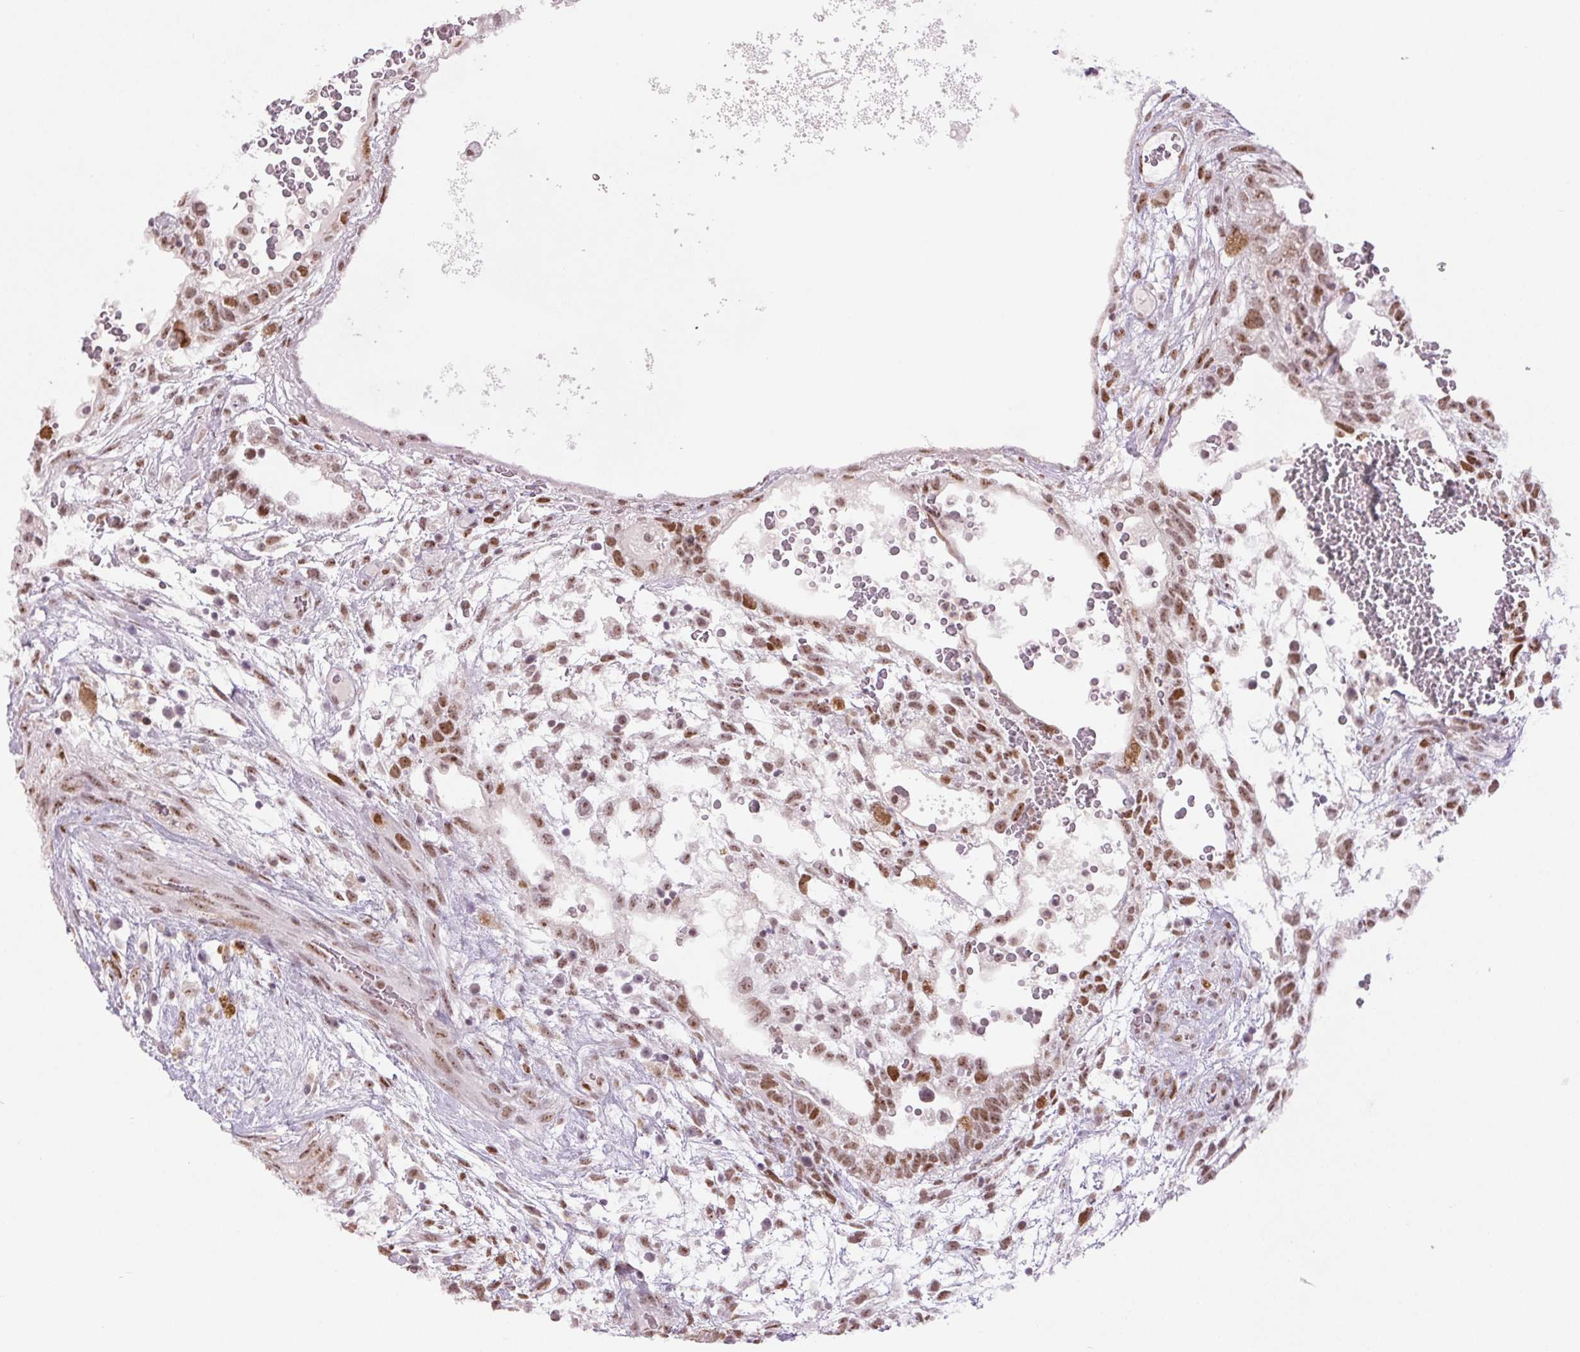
{"staining": {"intensity": "moderate", "quantity": ">75%", "location": "nuclear"}, "tissue": "testis cancer", "cell_type": "Tumor cells", "image_type": "cancer", "snomed": [{"axis": "morphology", "description": "Normal tissue, NOS"}, {"axis": "morphology", "description": "Carcinoma, Embryonal, NOS"}, {"axis": "topography", "description": "Testis"}], "caption": "Human testis embryonal carcinoma stained for a protein (brown) displays moderate nuclear positive positivity in about >75% of tumor cells.", "gene": "SMIM6", "patient": {"sex": "male", "age": 32}}